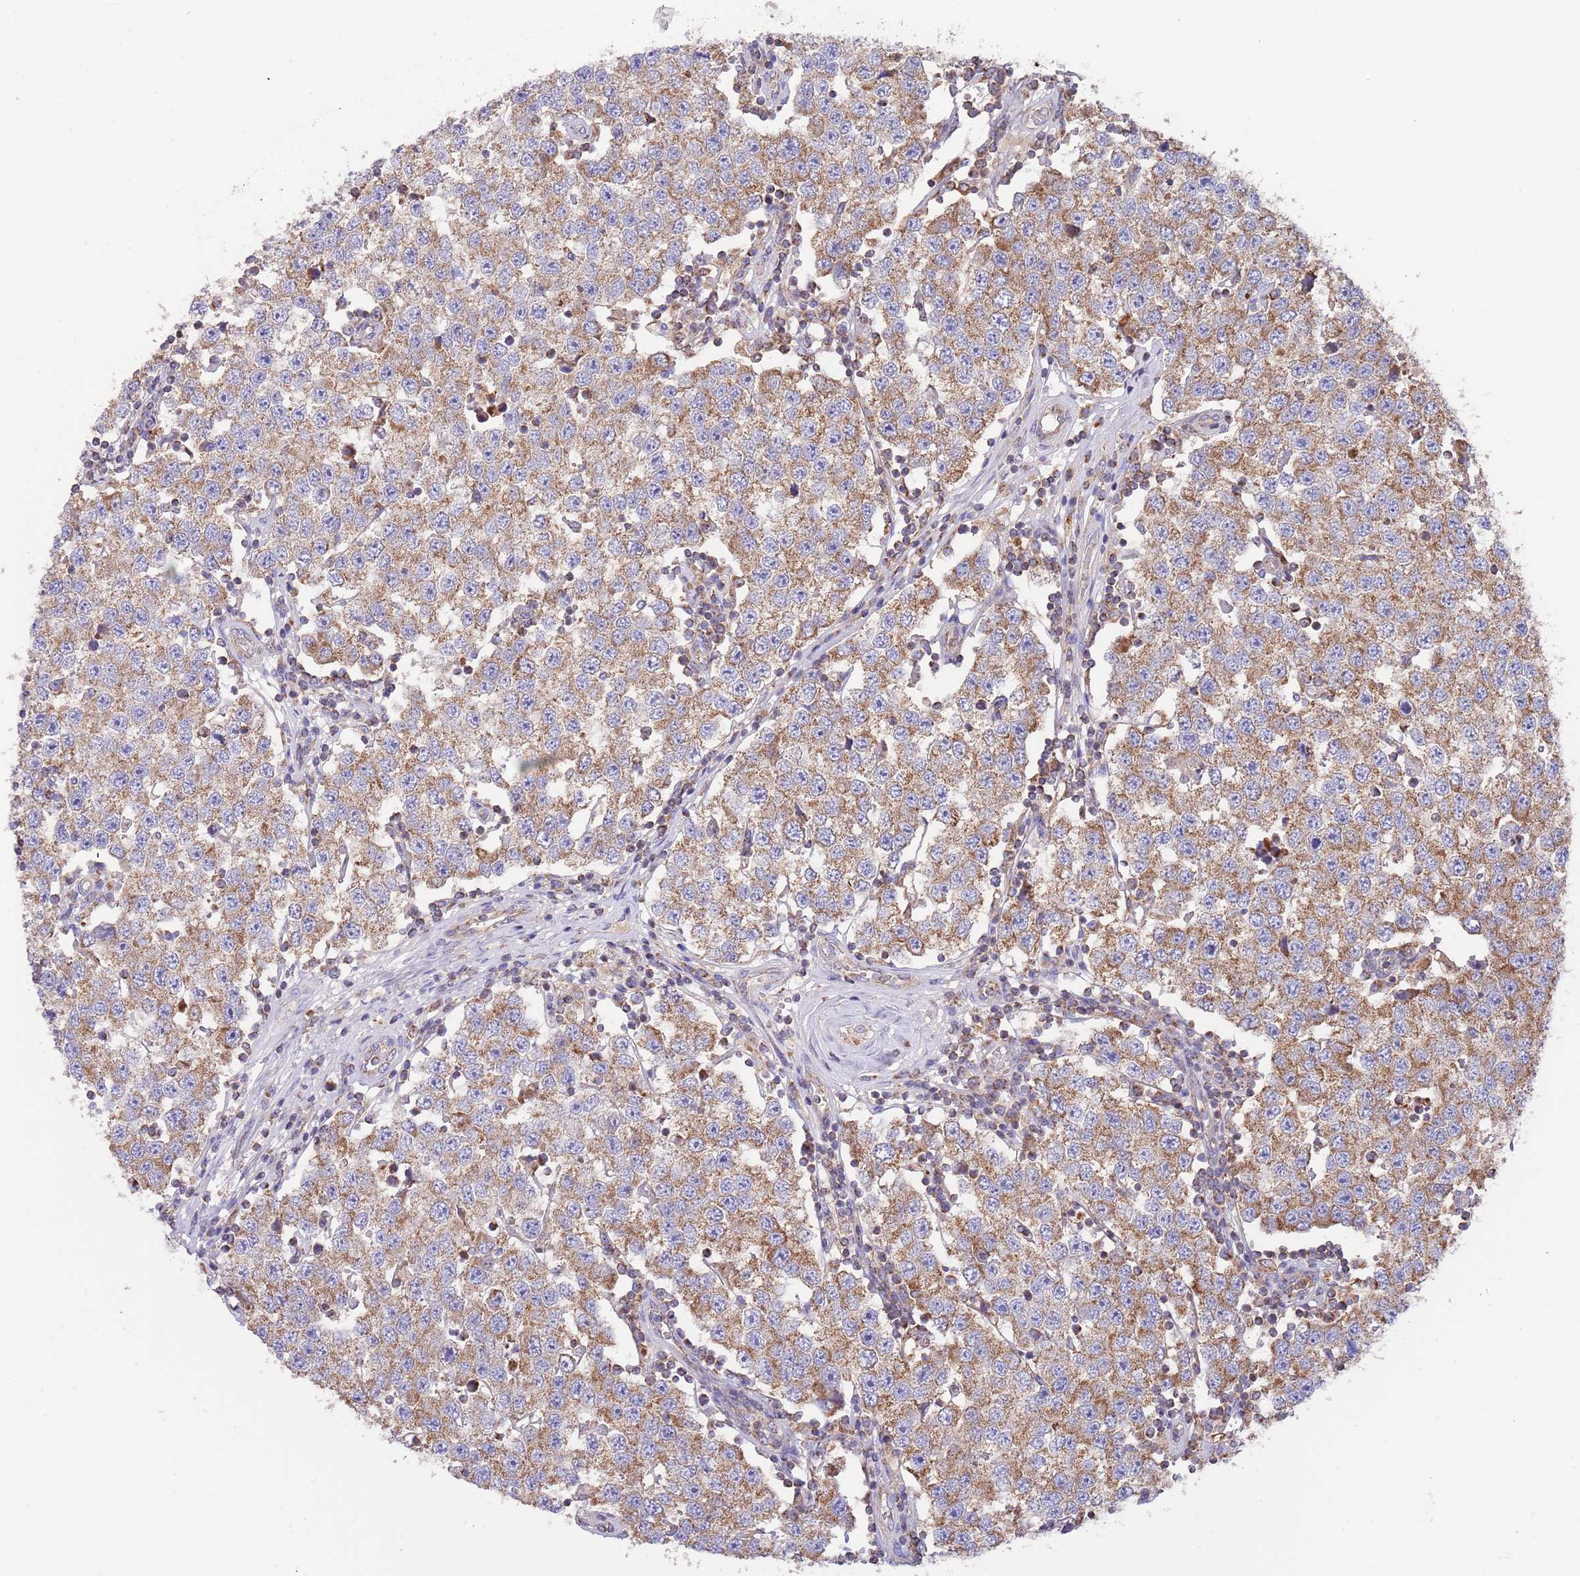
{"staining": {"intensity": "moderate", "quantity": ">75%", "location": "cytoplasmic/membranous"}, "tissue": "testis cancer", "cell_type": "Tumor cells", "image_type": "cancer", "snomed": [{"axis": "morphology", "description": "Seminoma, NOS"}, {"axis": "topography", "description": "Testis"}], "caption": "Brown immunohistochemical staining in testis cancer (seminoma) displays moderate cytoplasmic/membranous positivity in about >75% of tumor cells.", "gene": "DNAJA3", "patient": {"sex": "male", "age": 34}}